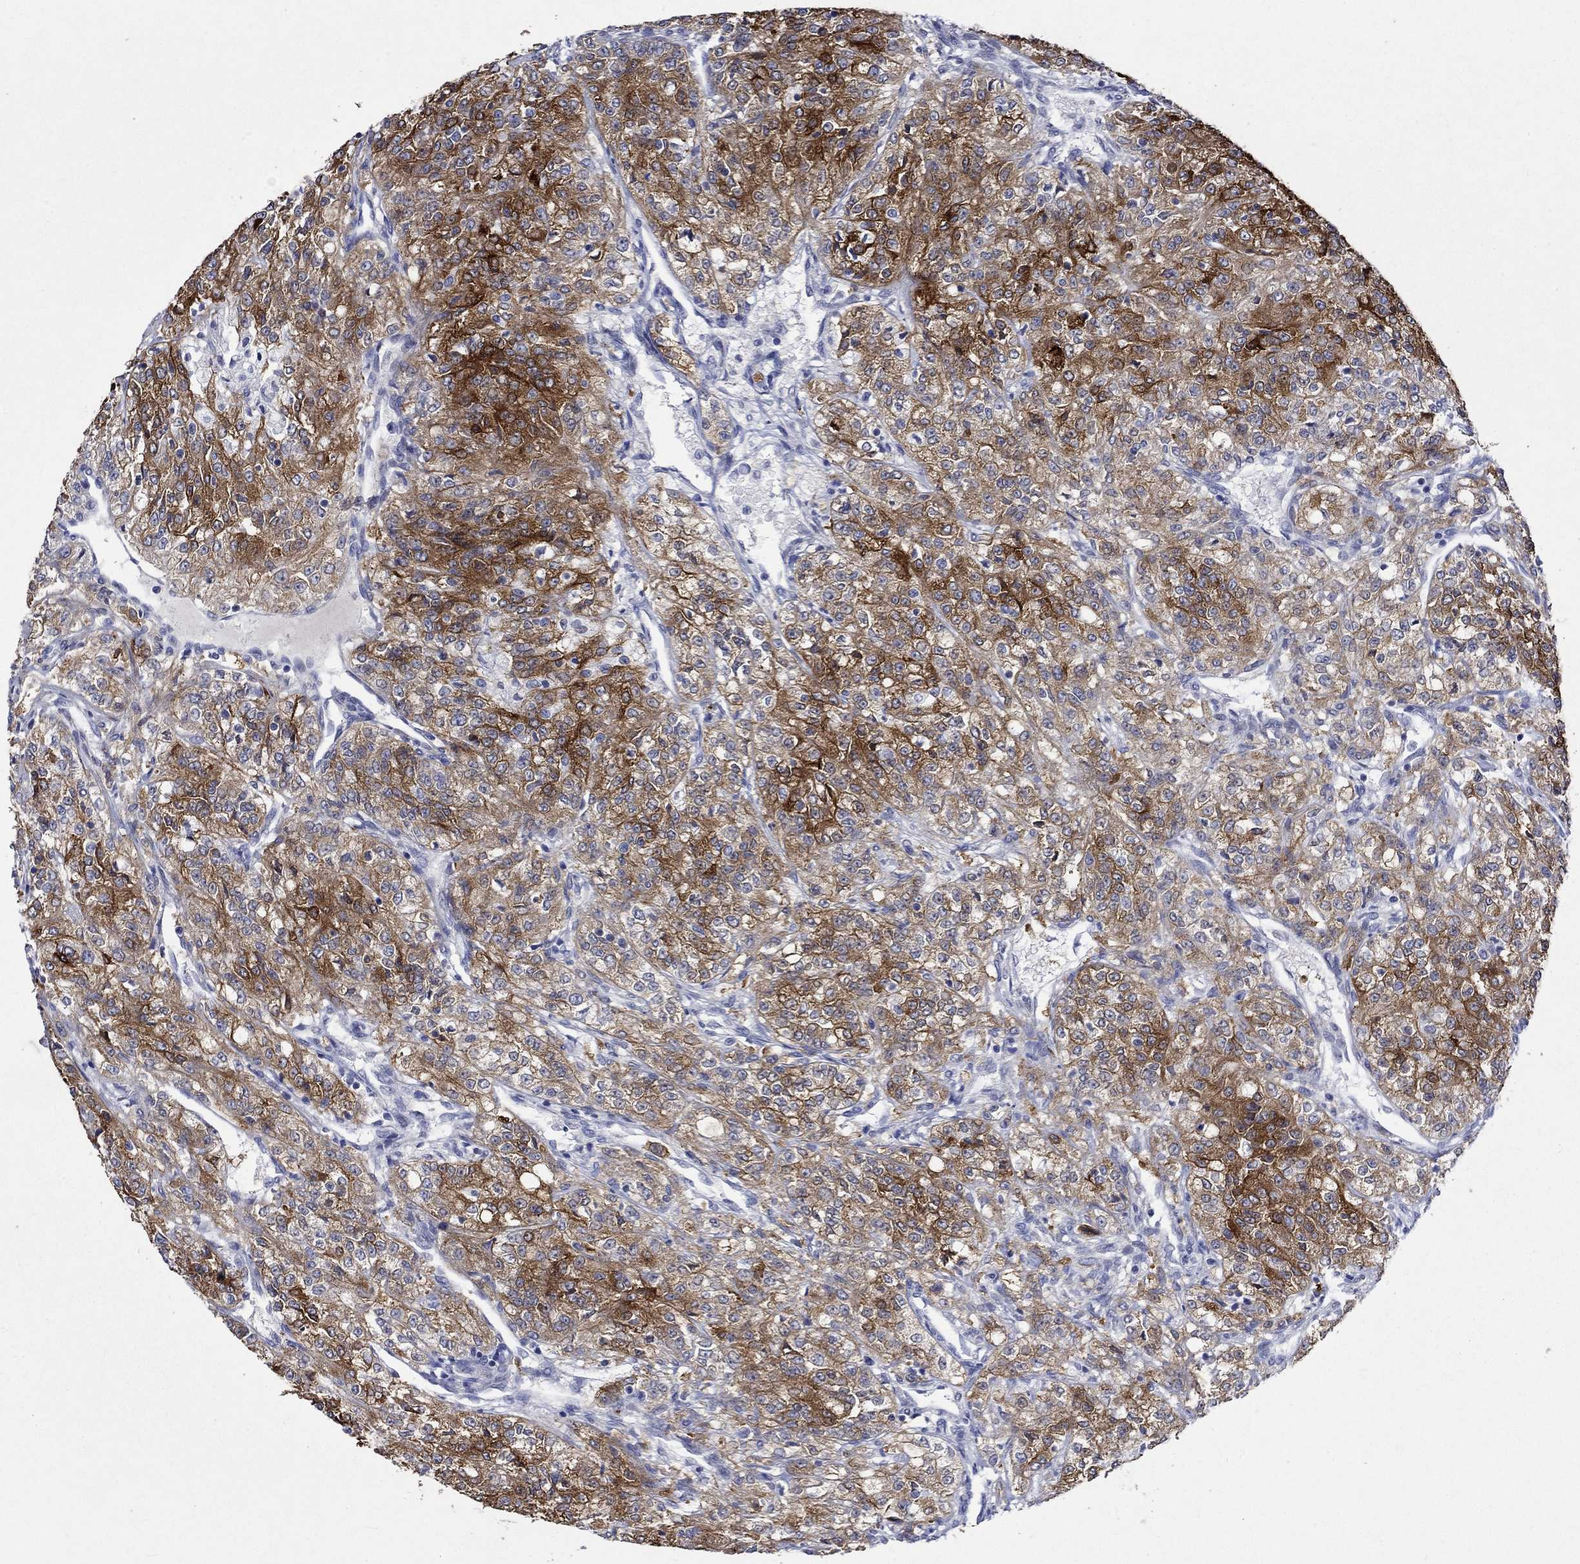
{"staining": {"intensity": "strong", "quantity": "25%-75%", "location": "cytoplasmic/membranous"}, "tissue": "renal cancer", "cell_type": "Tumor cells", "image_type": "cancer", "snomed": [{"axis": "morphology", "description": "Adenocarcinoma, NOS"}, {"axis": "topography", "description": "Kidney"}], "caption": "Renal cancer (adenocarcinoma) stained with DAB IHC shows high levels of strong cytoplasmic/membranous positivity in about 25%-75% of tumor cells.", "gene": "CRYAB", "patient": {"sex": "female", "age": 63}}